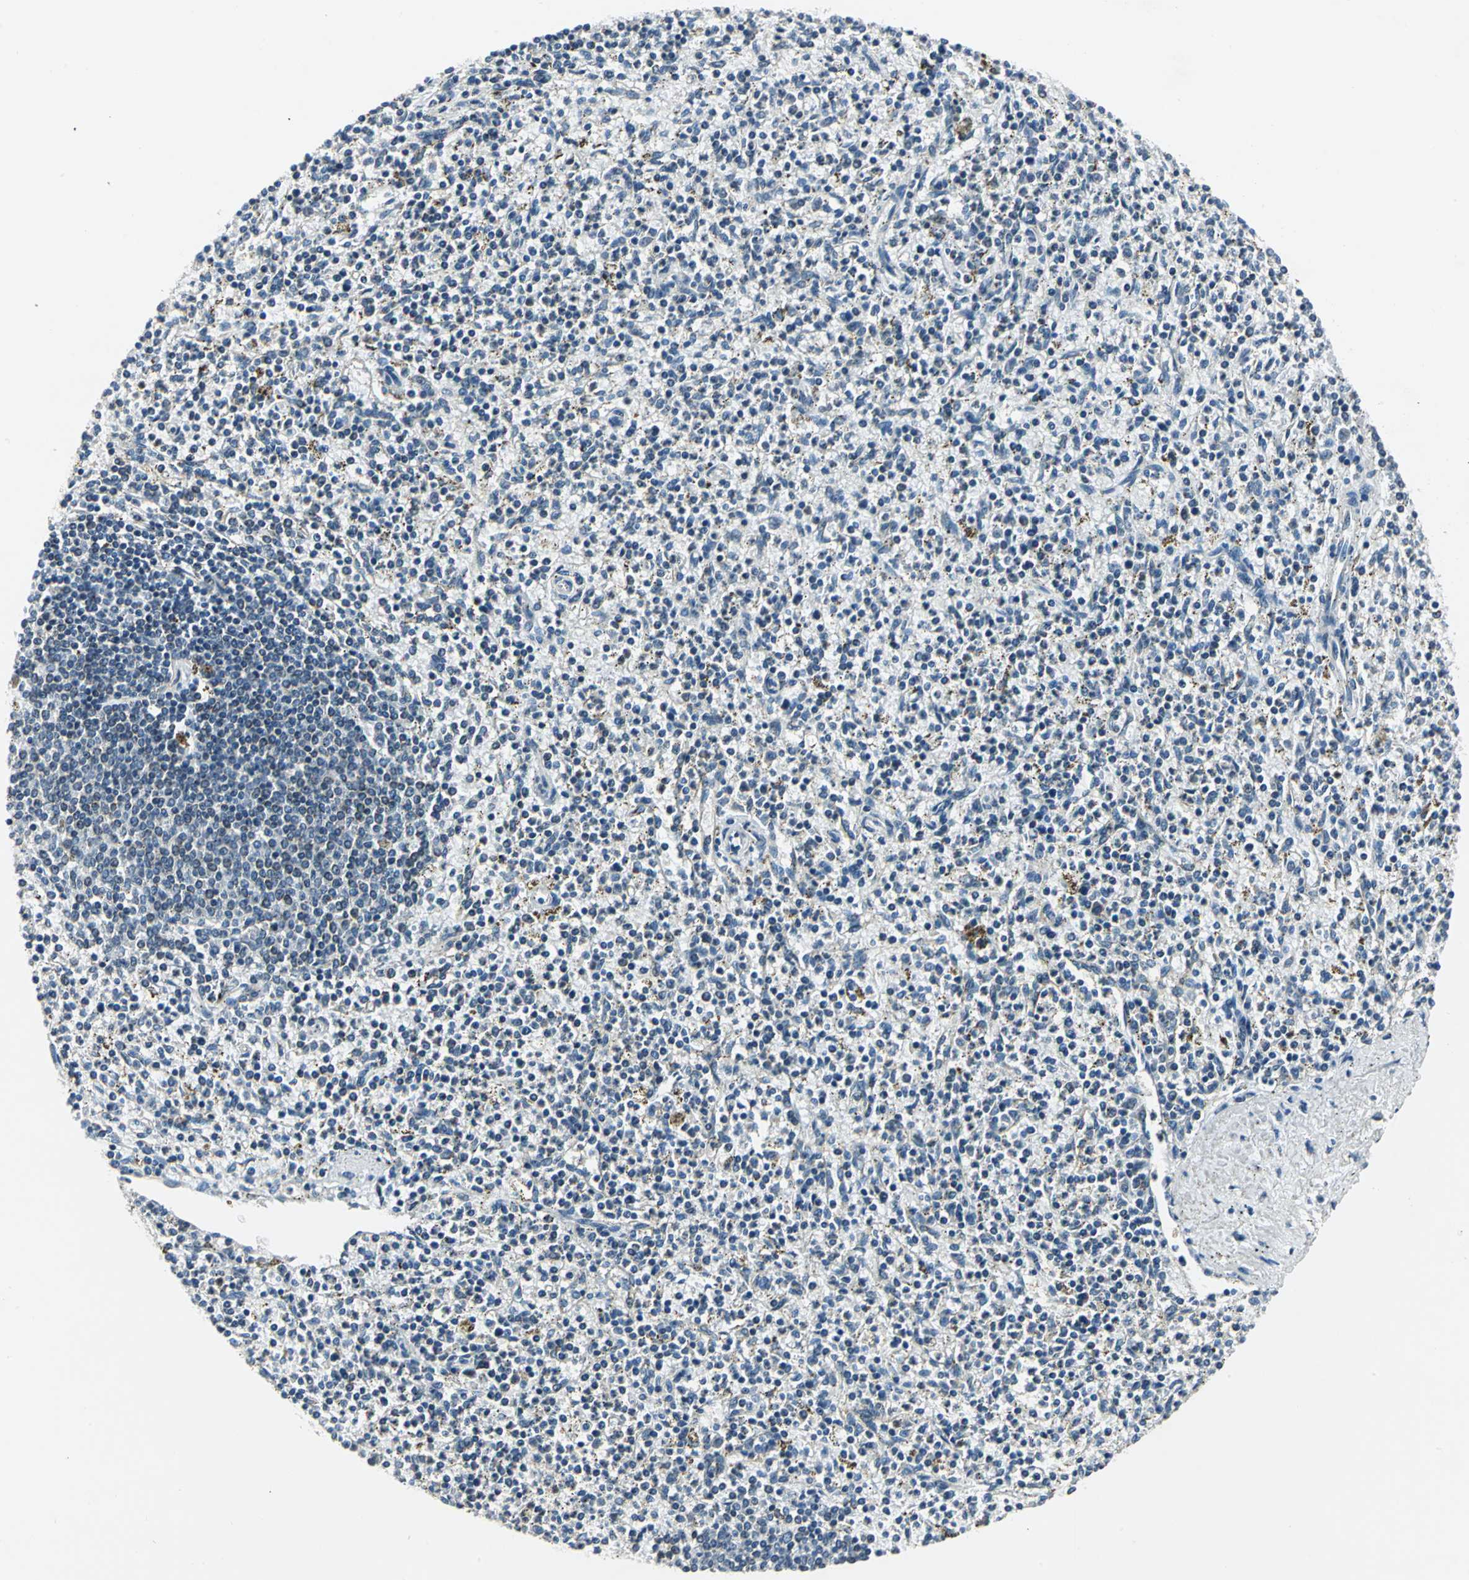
{"staining": {"intensity": "strong", "quantity": "<25%", "location": "cytoplasmic/membranous"}, "tissue": "spleen", "cell_type": "Cells in red pulp", "image_type": "normal", "snomed": [{"axis": "morphology", "description": "Normal tissue, NOS"}, {"axis": "topography", "description": "Spleen"}], "caption": "An immunohistochemistry (IHC) histopathology image of unremarkable tissue is shown. Protein staining in brown shows strong cytoplasmic/membranous positivity in spleen within cells in red pulp.", "gene": "USP40", "patient": {"sex": "male", "age": 72}}